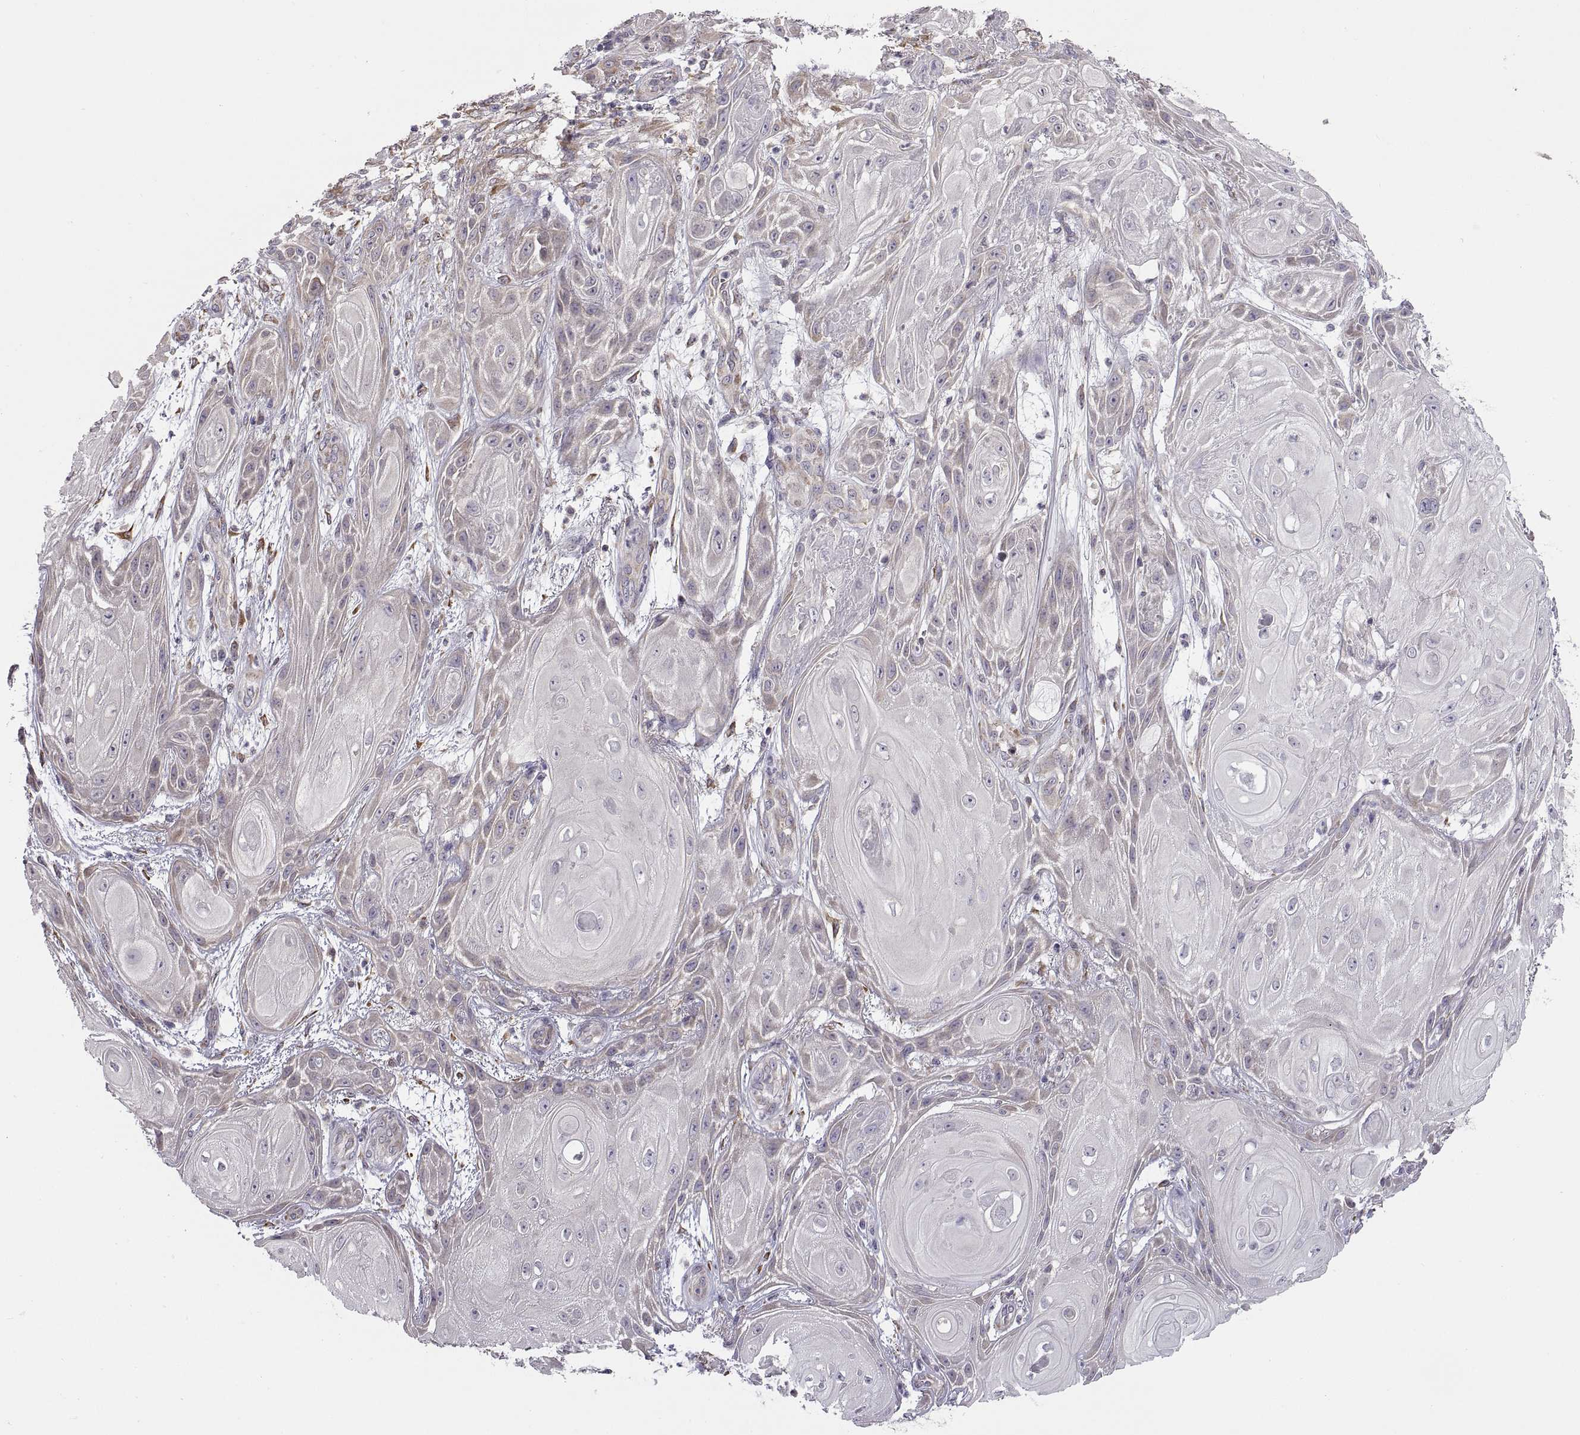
{"staining": {"intensity": "weak", "quantity": "25%-75%", "location": "cytoplasmic/membranous"}, "tissue": "skin cancer", "cell_type": "Tumor cells", "image_type": "cancer", "snomed": [{"axis": "morphology", "description": "Squamous cell carcinoma, NOS"}, {"axis": "topography", "description": "Skin"}], "caption": "Immunohistochemistry (IHC) (DAB (3,3'-diaminobenzidine)) staining of human skin cancer displays weak cytoplasmic/membranous protein staining in approximately 25%-75% of tumor cells.", "gene": "ACSBG2", "patient": {"sex": "male", "age": 62}}